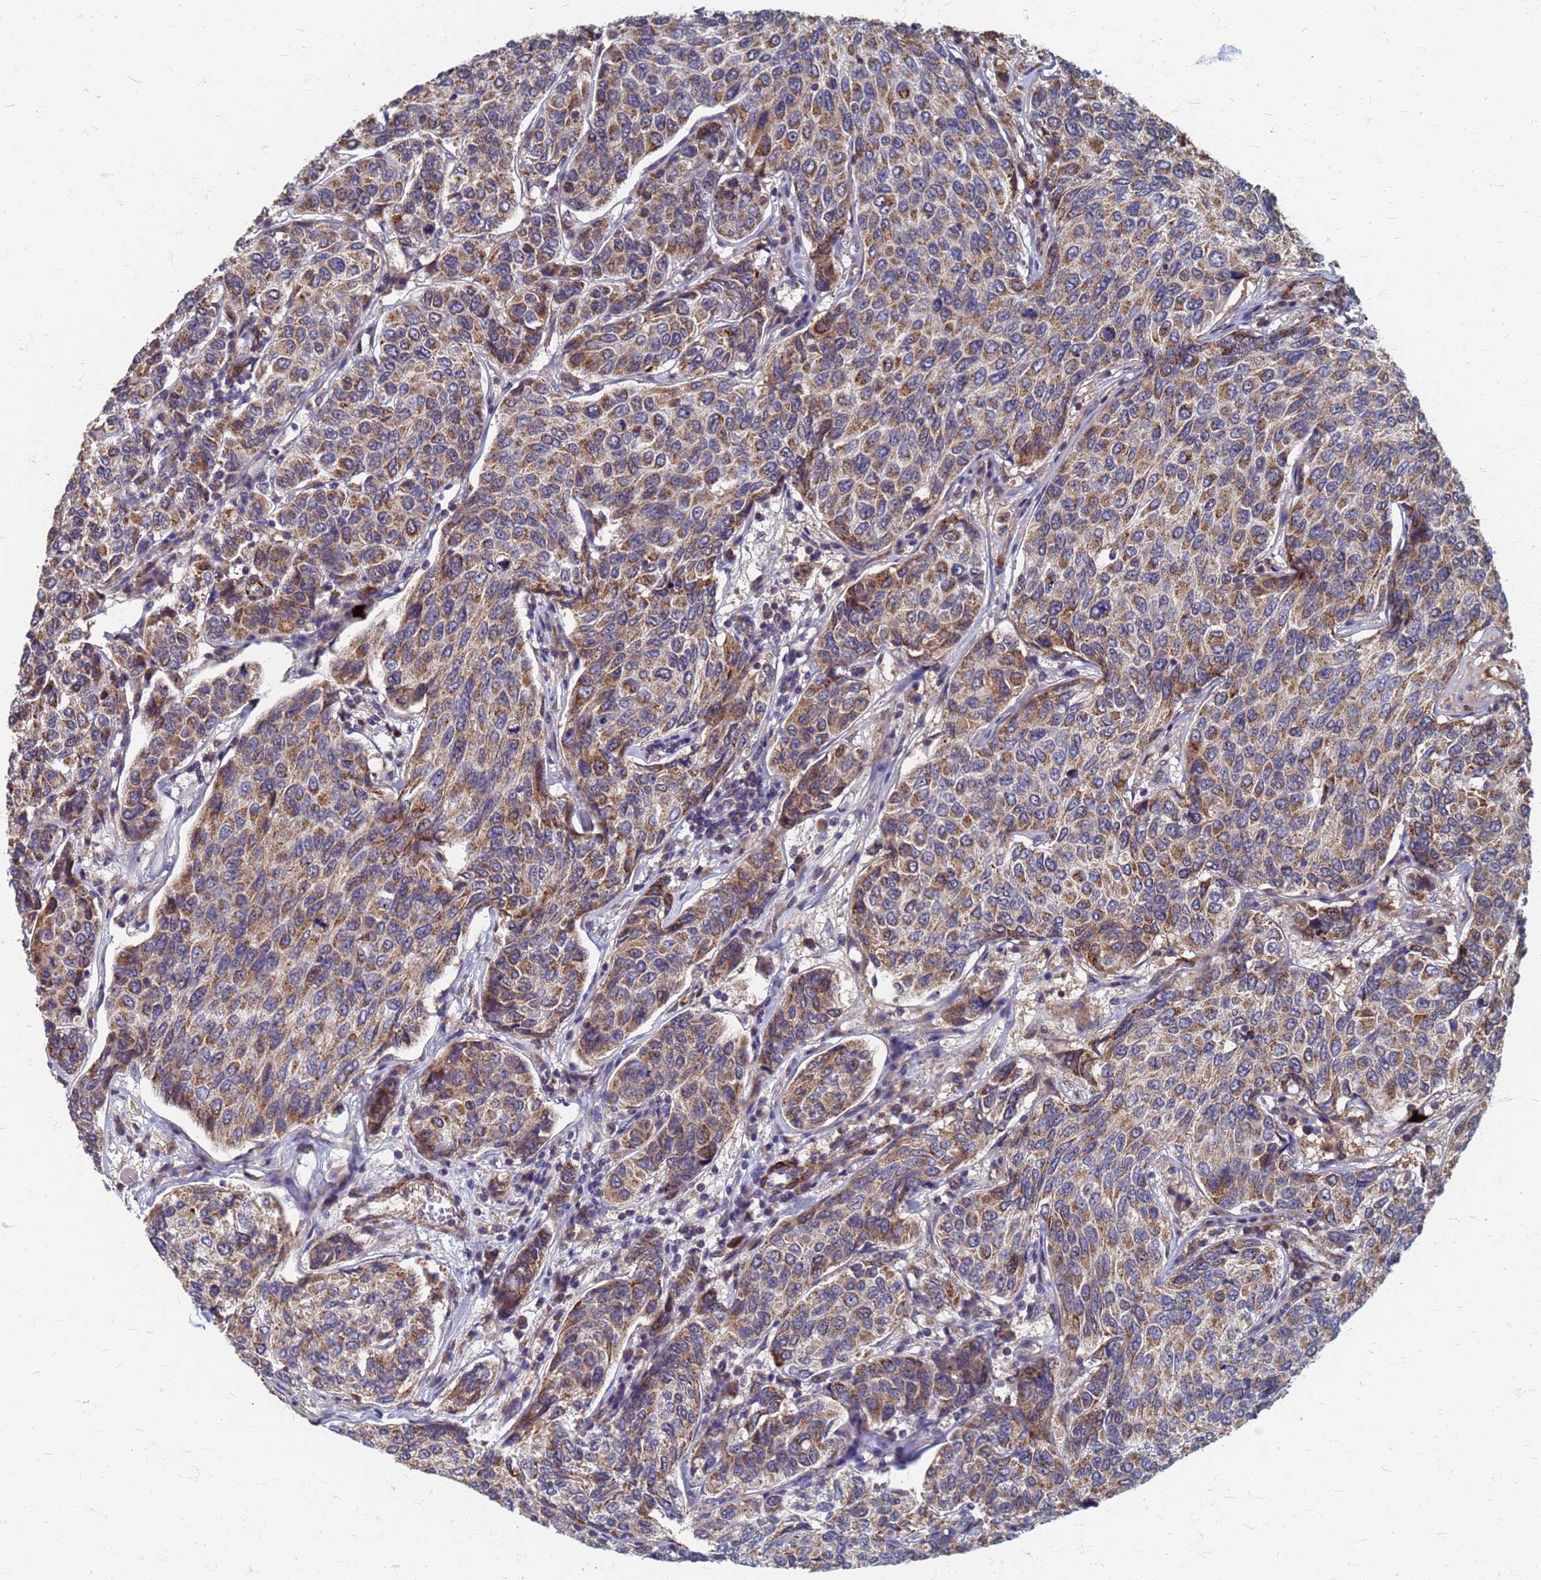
{"staining": {"intensity": "moderate", "quantity": ">75%", "location": "cytoplasmic/membranous"}, "tissue": "breast cancer", "cell_type": "Tumor cells", "image_type": "cancer", "snomed": [{"axis": "morphology", "description": "Duct carcinoma"}, {"axis": "topography", "description": "Breast"}], "caption": "The photomicrograph displays staining of breast cancer (infiltrating ductal carcinoma), revealing moderate cytoplasmic/membranous protein staining (brown color) within tumor cells.", "gene": "ATPAF1", "patient": {"sex": "female", "age": 55}}